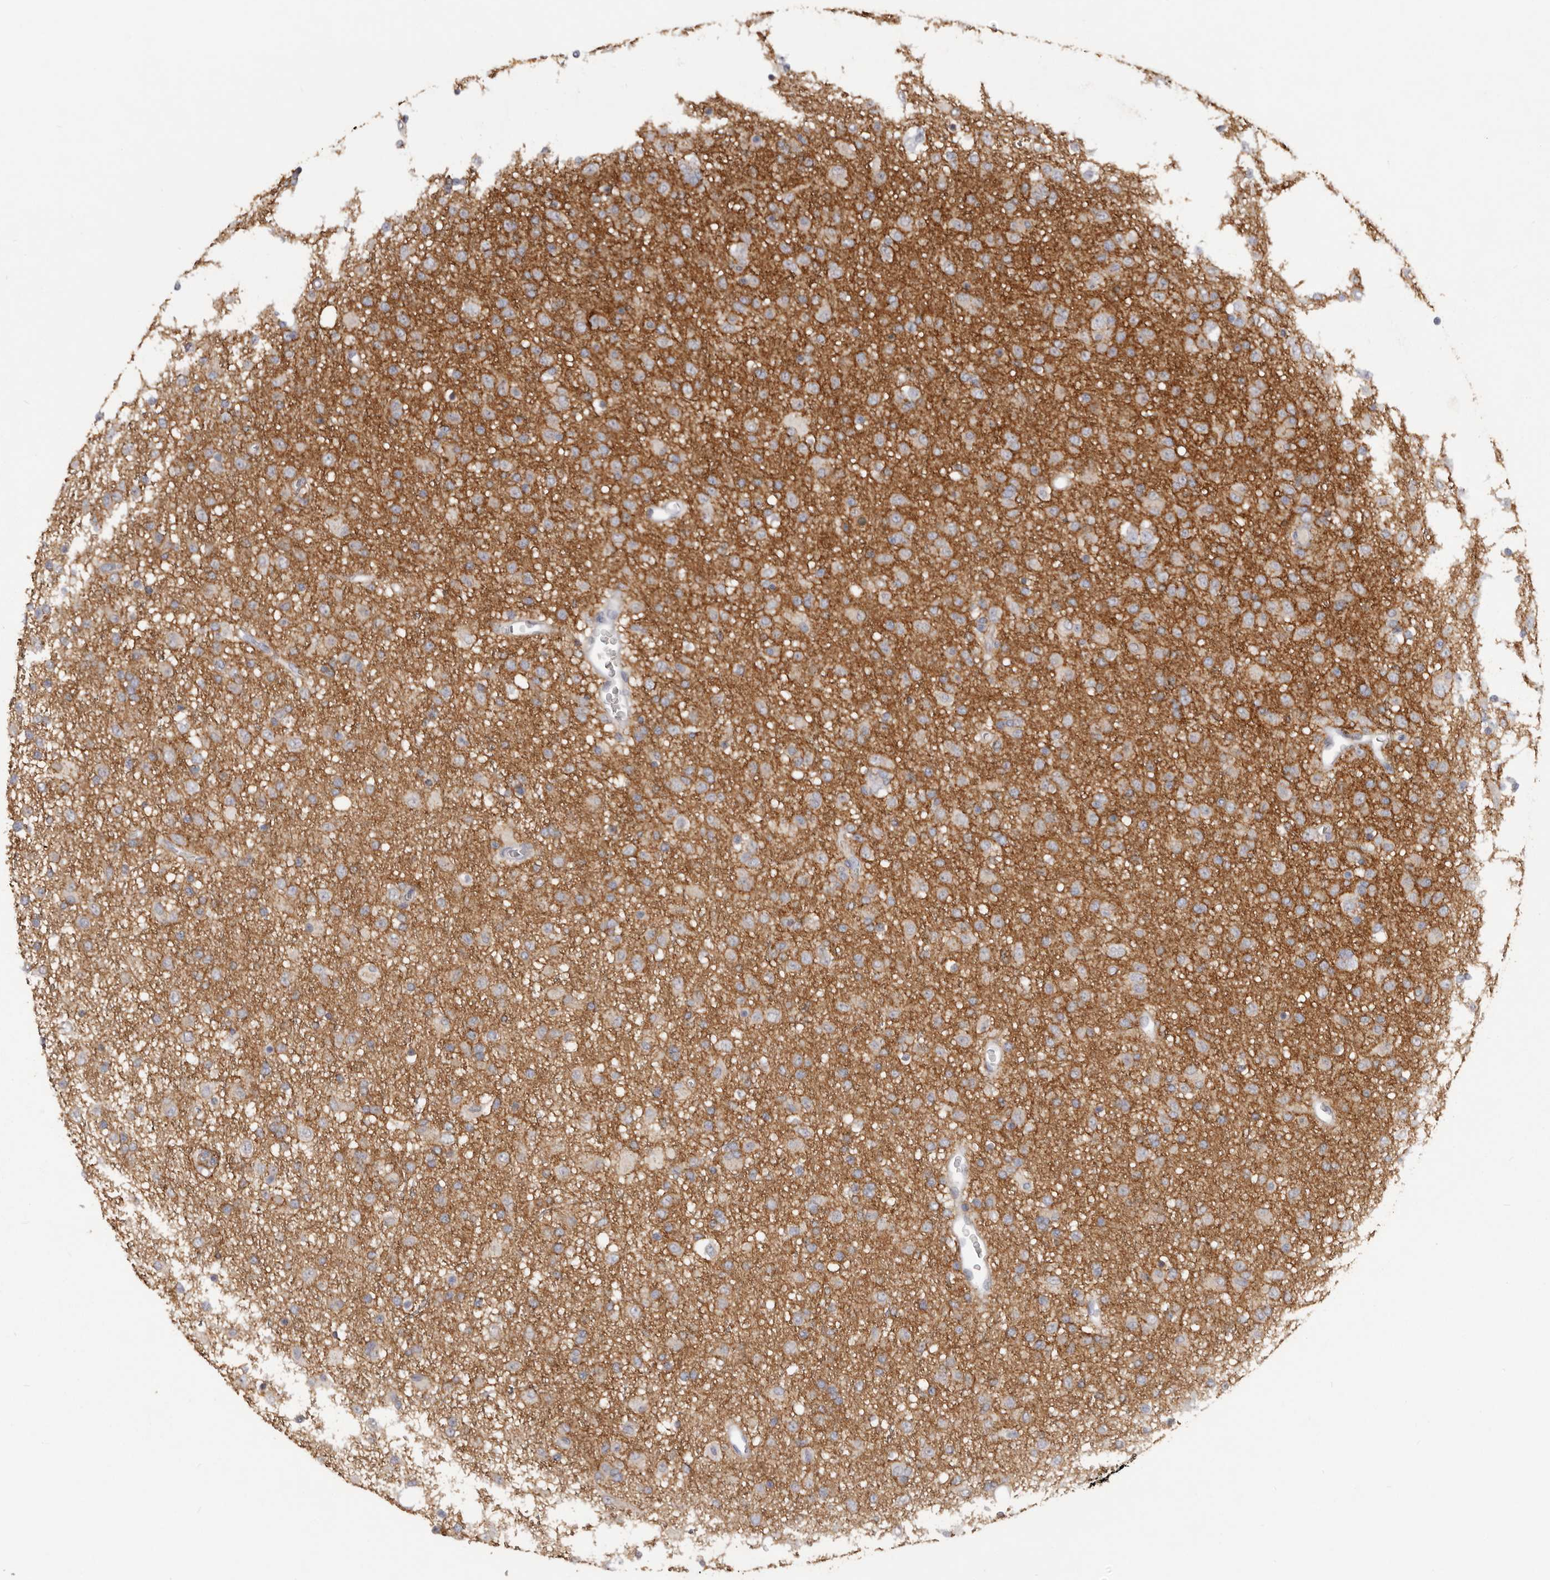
{"staining": {"intensity": "weak", "quantity": "25%-75%", "location": "cytoplasmic/membranous"}, "tissue": "glioma", "cell_type": "Tumor cells", "image_type": "cancer", "snomed": [{"axis": "morphology", "description": "Glioma, malignant, Low grade"}, {"axis": "topography", "description": "Brain"}], "caption": "Tumor cells reveal low levels of weak cytoplasmic/membranous staining in about 25%-75% of cells in human malignant low-grade glioma.", "gene": "TNR", "patient": {"sex": "male", "age": 65}}